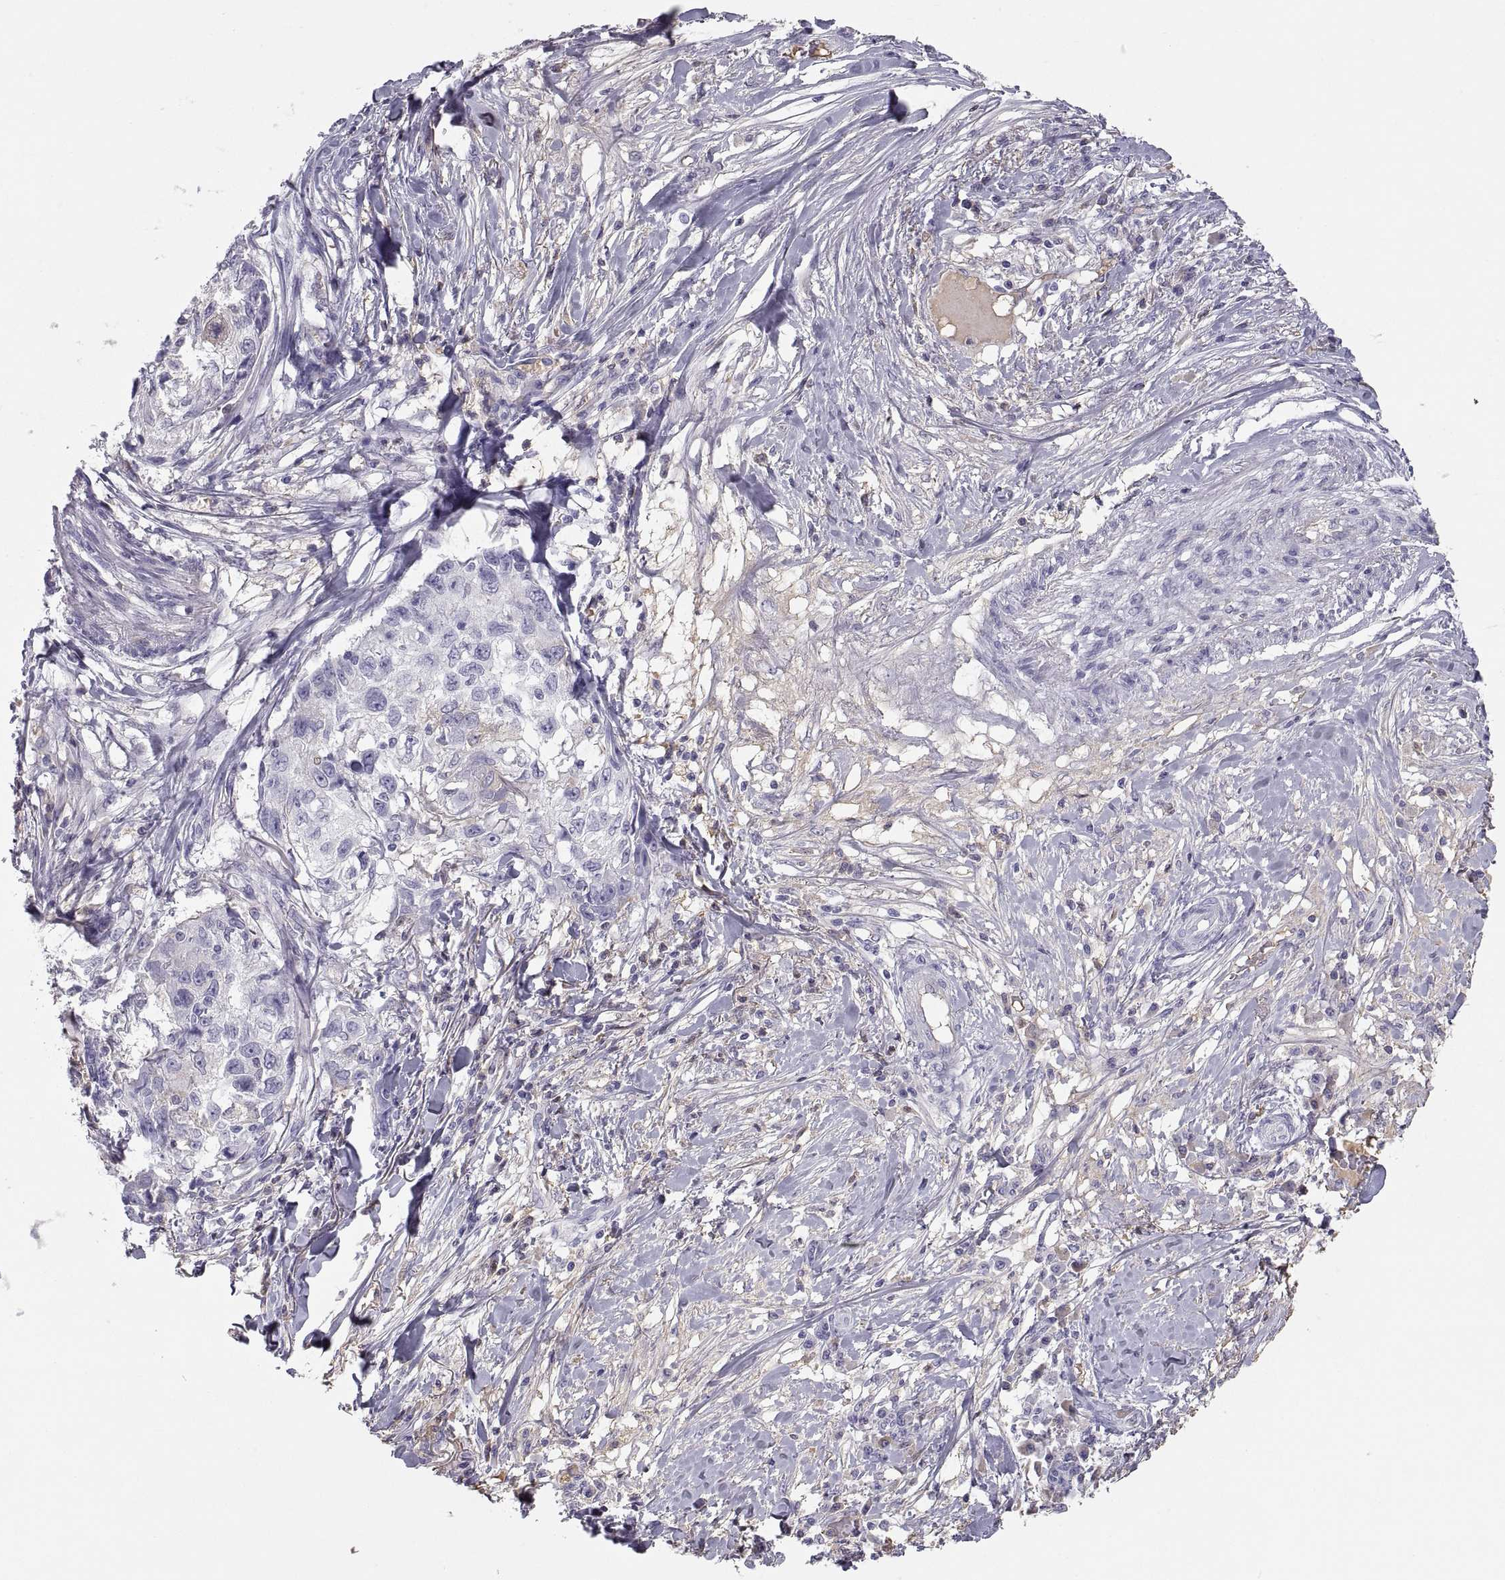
{"staining": {"intensity": "negative", "quantity": "none", "location": "none"}, "tissue": "skin cancer", "cell_type": "Tumor cells", "image_type": "cancer", "snomed": [{"axis": "morphology", "description": "Squamous cell carcinoma, NOS"}, {"axis": "topography", "description": "Skin"}], "caption": "This is an immunohistochemistry (IHC) image of human skin cancer. There is no expression in tumor cells.", "gene": "MAGEB2", "patient": {"sex": "male", "age": 92}}